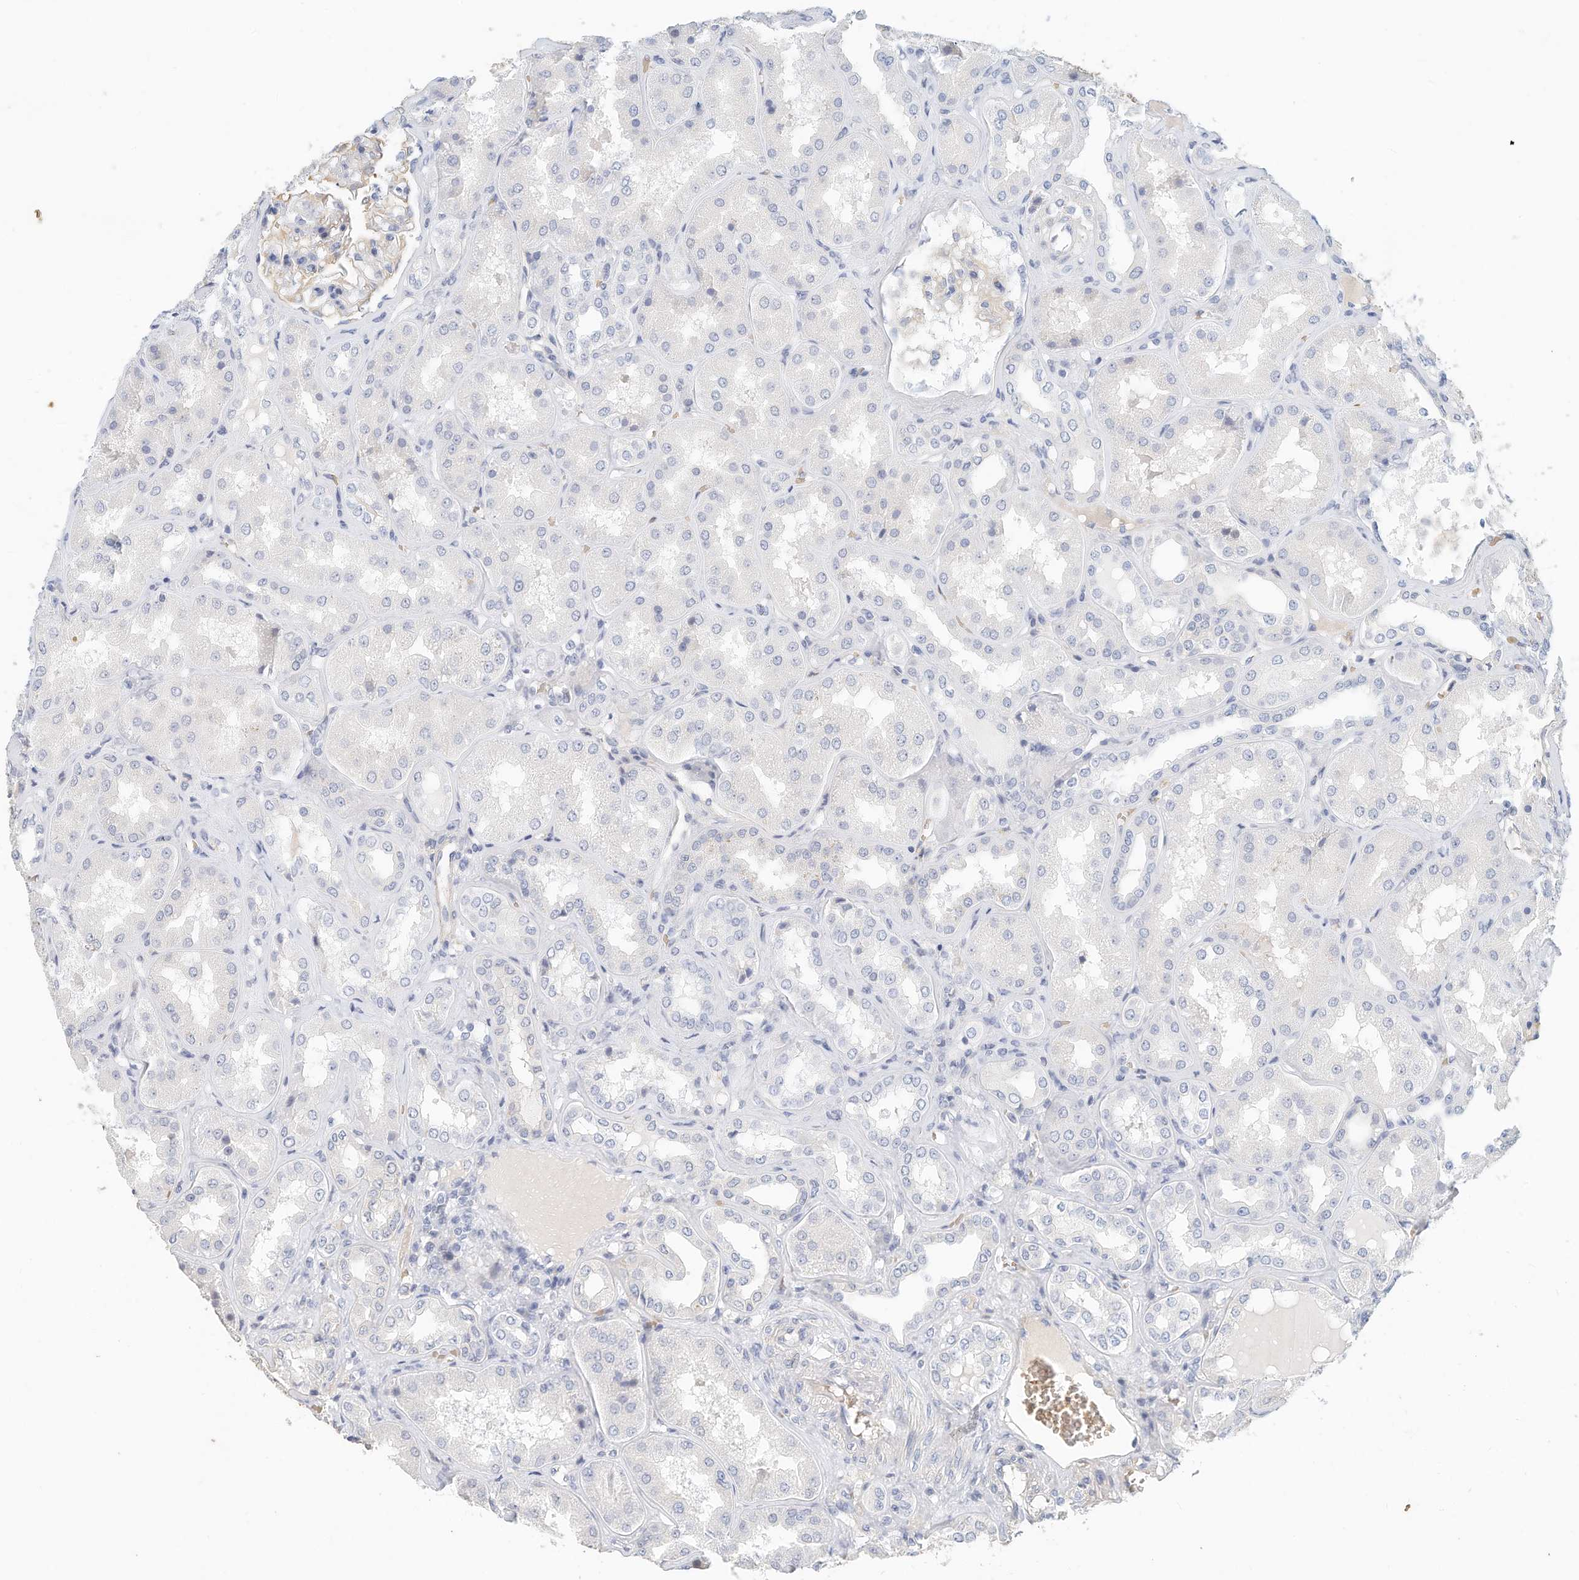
{"staining": {"intensity": "weak", "quantity": "<25%", "location": "cytoplasmic/membranous"}, "tissue": "kidney", "cell_type": "Cells in glomeruli", "image_type": "normal", "snomed": [{"axis": "morphology", "description": "Normal tissue, NOS"}, {"axis": "topography", "description": "Kidney"}], "caption": "Normal kidney was stained to show a protein in brown. There is no significant expression in cells in glomeruli. (Brightfield microscopy of DAB (3,3'-diaminobenzidine) IHC at high magnification).", "gene": "RCAN3", "patient": {"sex": "female", "age": 56}}